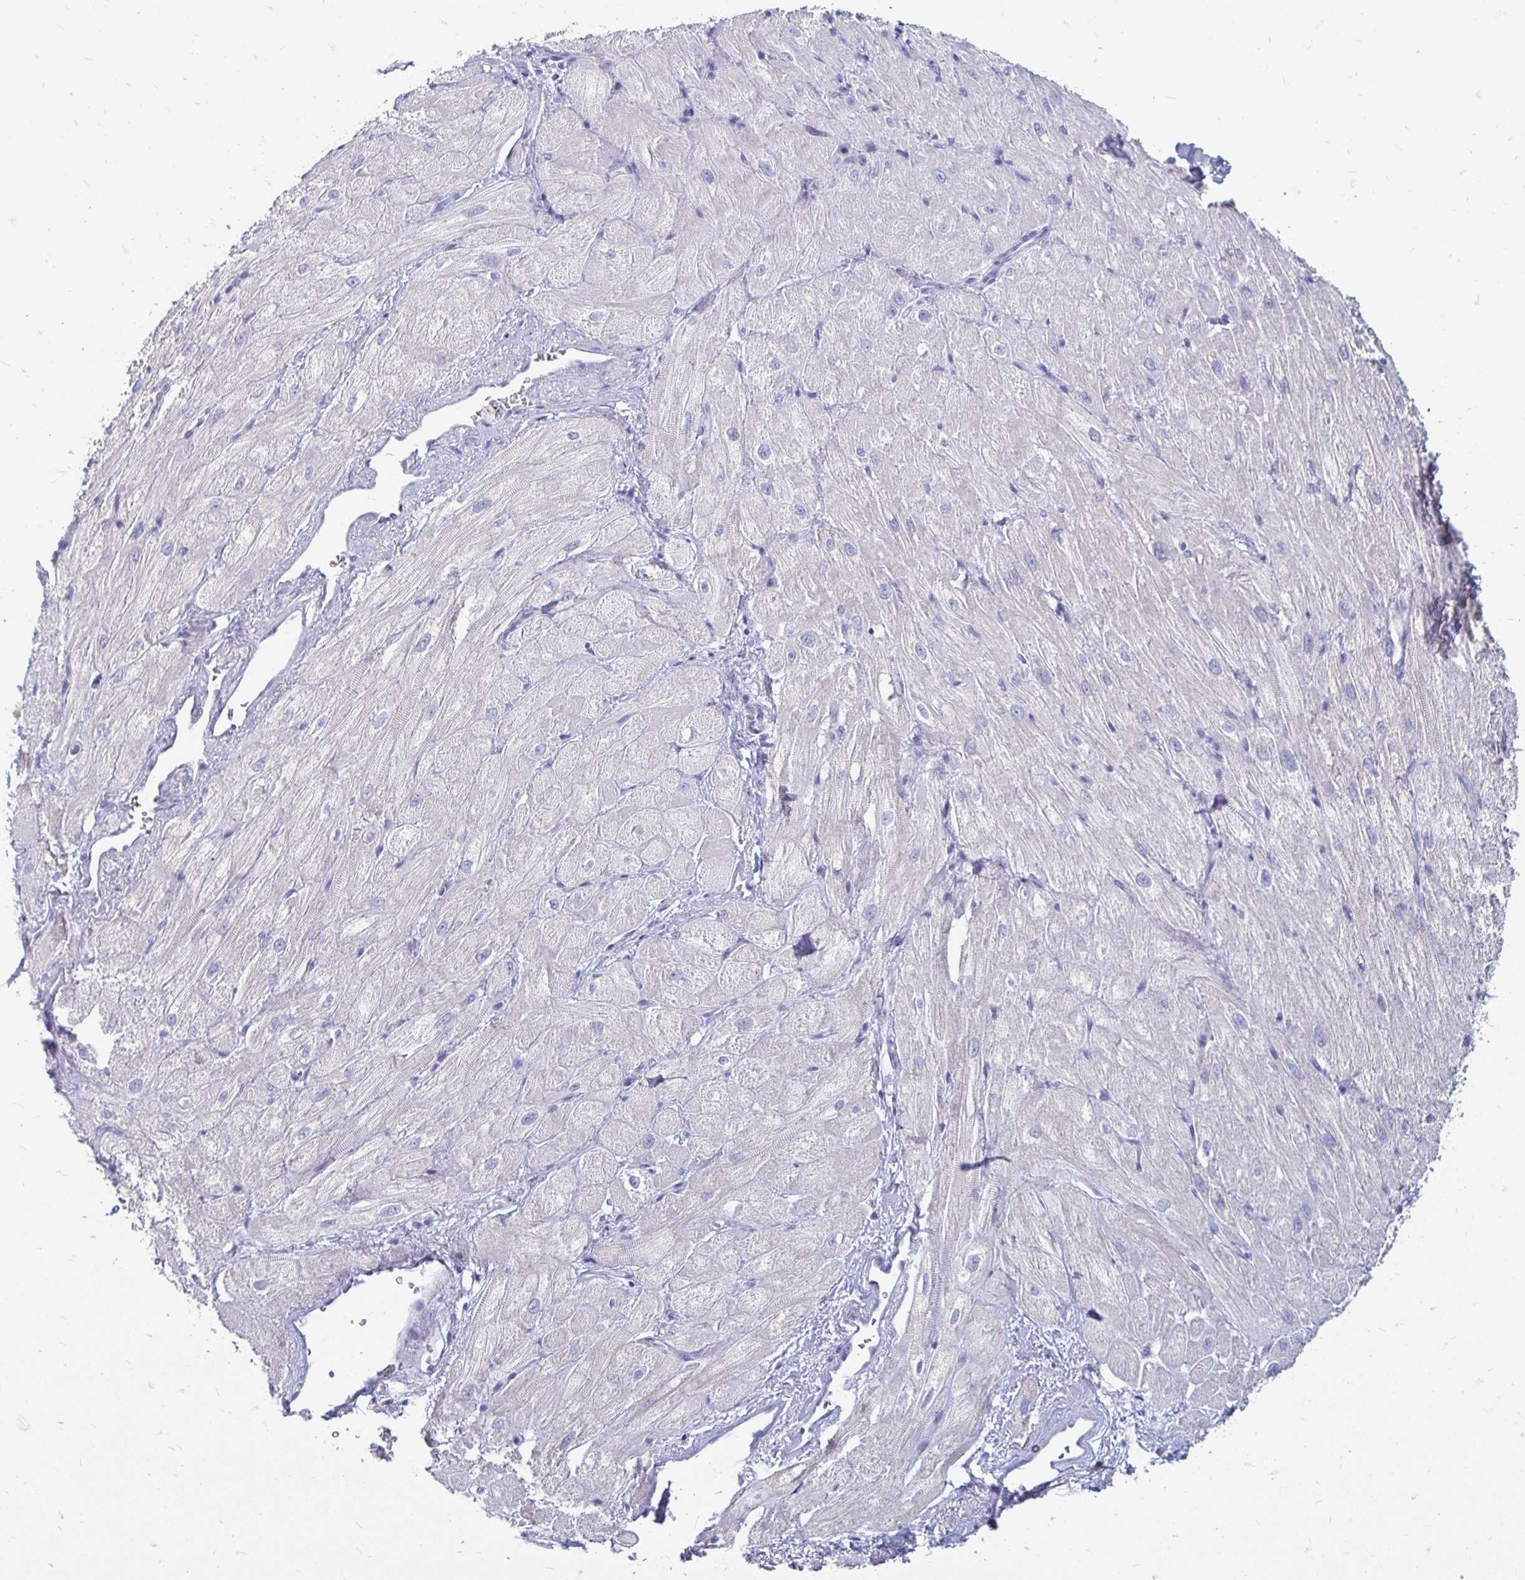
{"staining": {"intensity": "negative", "quantity": "none", "location": "none"}, "tissue": "heart muscle", "cell_type": "Cardiomyocytes", "image_type": "normal", "snomed": [{"axis": "morphology", "description": "Normal tissue, NOS"}, {"axis": "topography", "description": "Heart"}], "caption": "Photomicrograph shows no significant protein positivity in cardiomyocytes of unremarkable heart muscle.", "gene": "PEG10", "patient": {"sex": "male", "age": 62}}